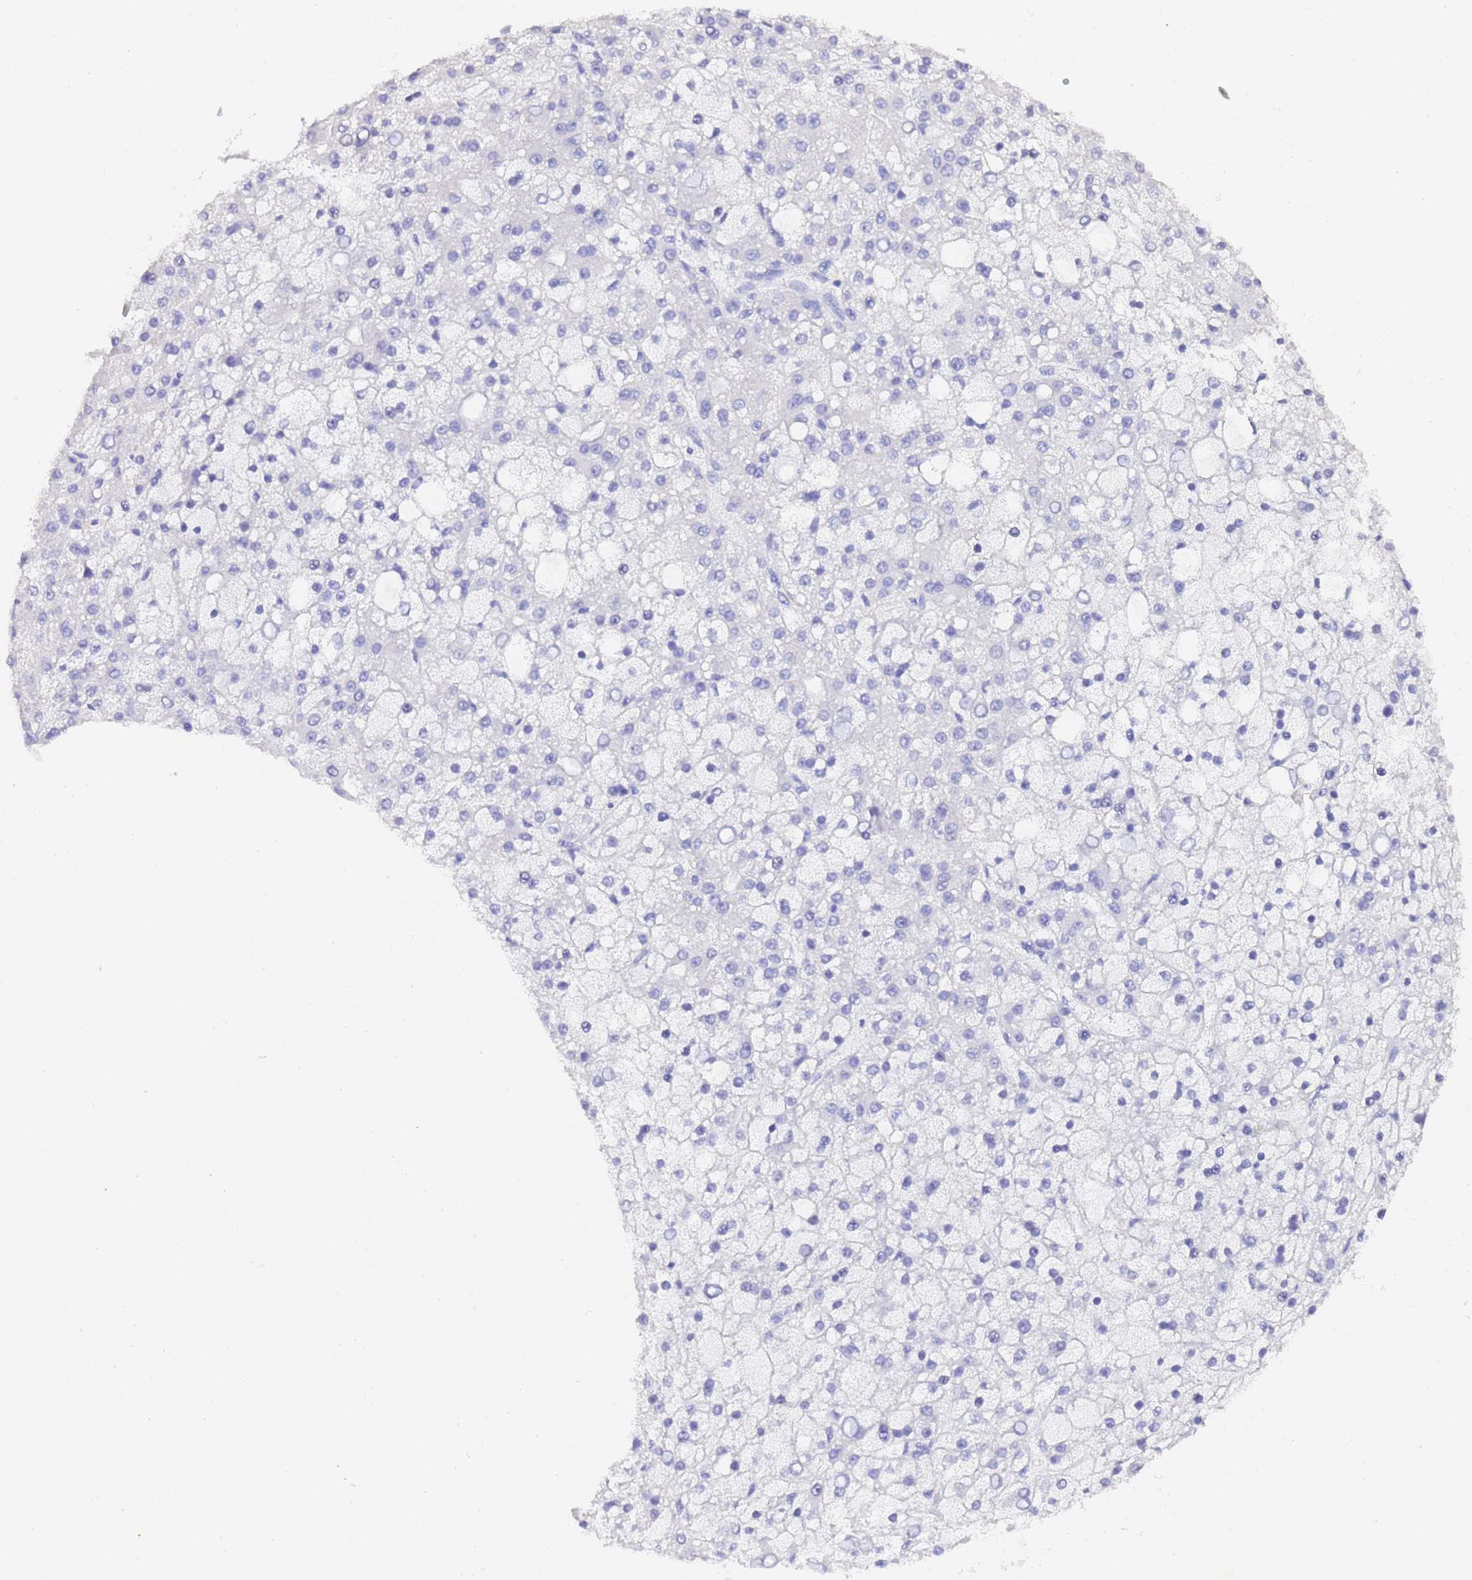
{"staining": {"intensity": "negative", "quantity": "none", "location": "none"}, "tissue": "liver cancer", "cell_type": "Tumor cells", "image_type": "cancer", "snomed": [{"axis": "morphology", "description": "Carcinoma, Hepatocellular, NOS"}, {"axis": "topography", "description": "Liver"}], "caption": "A high-resolution photomicrograph shows immunohistochemistry (IHC) staining of liver hepatocellular carcinoma, which displays no significant expression in tumor cells.", "gene": "GABRA1", "patient": {"sex": "male", "age": 67}}